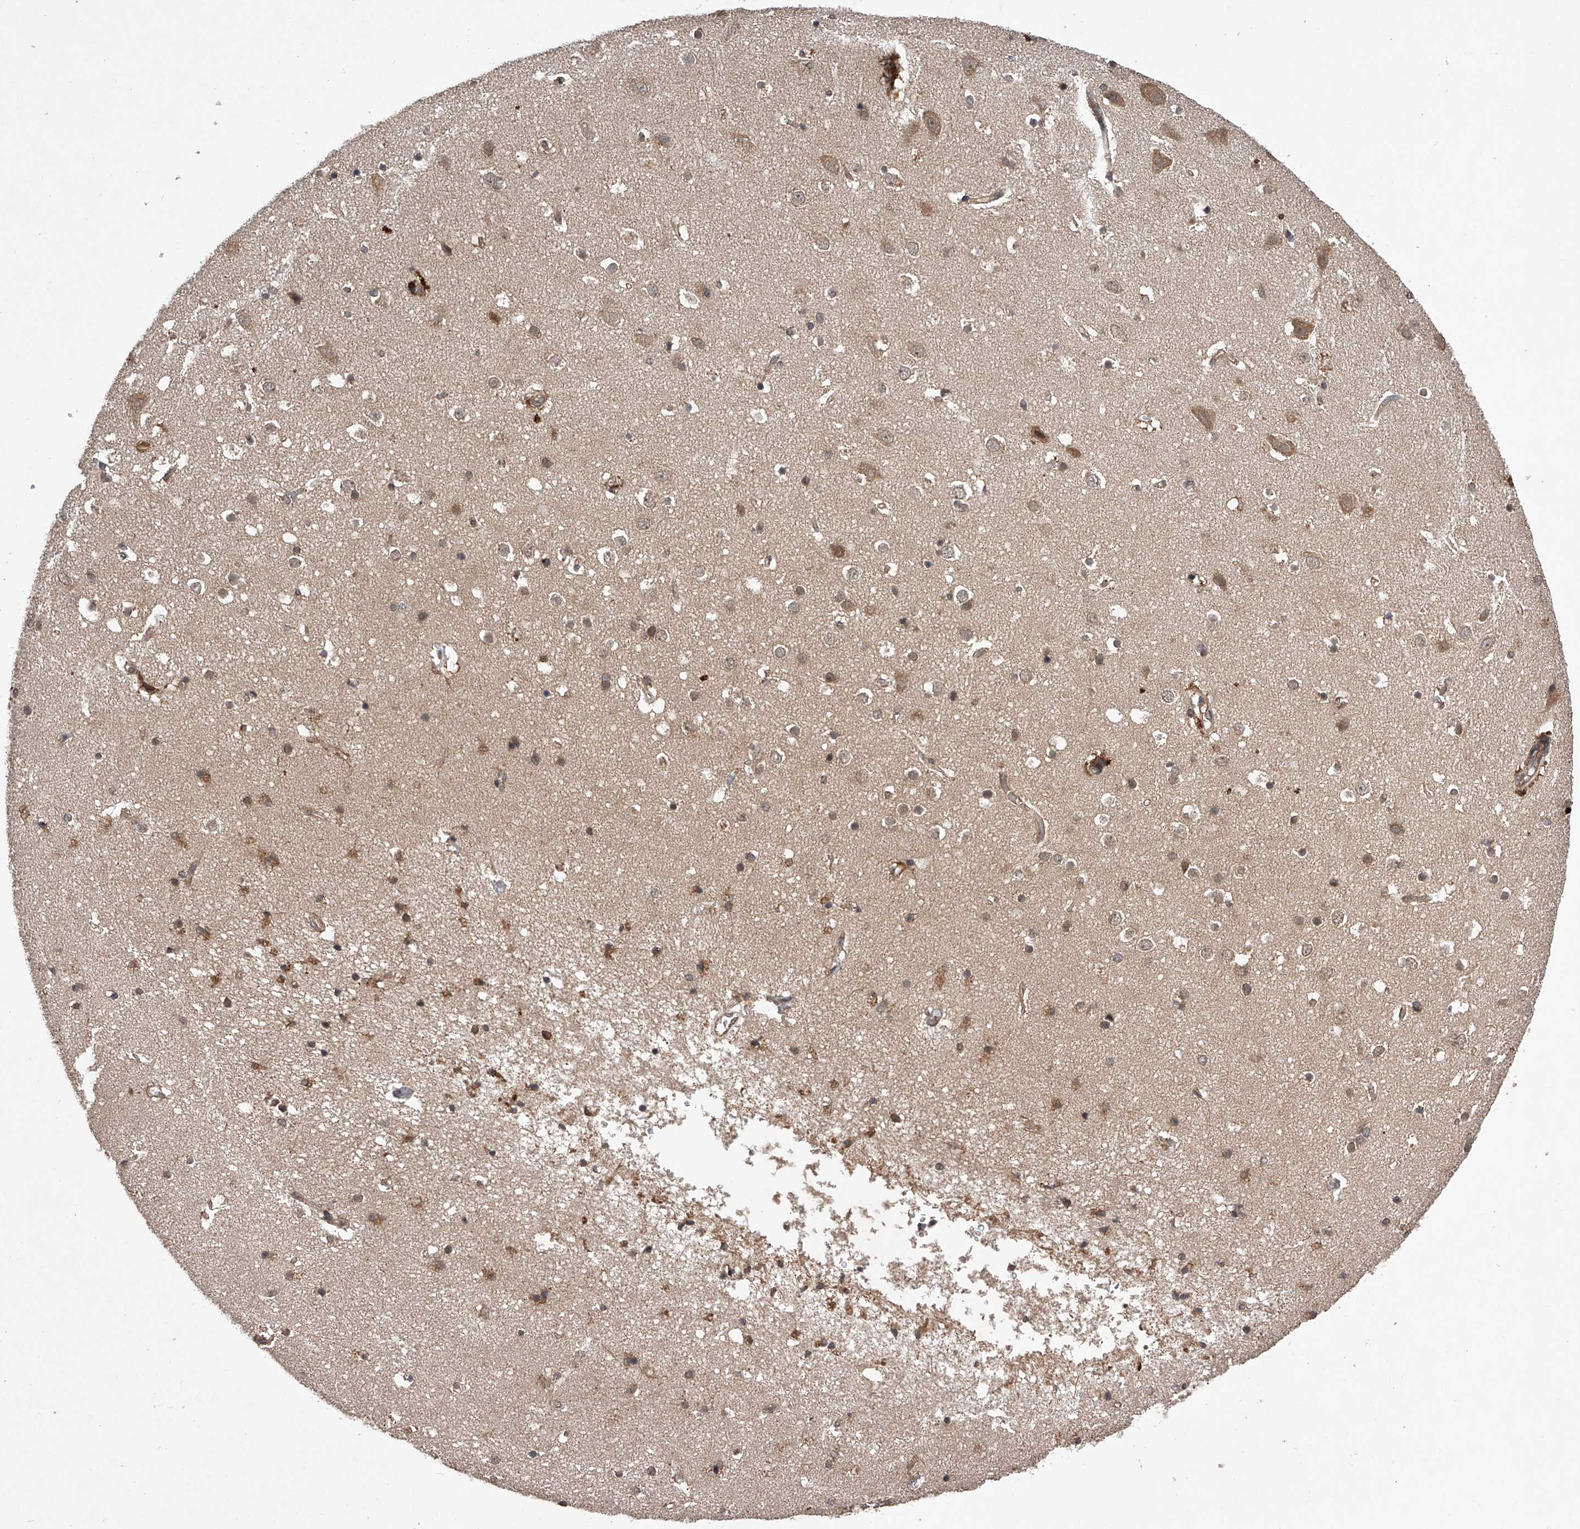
{"staining": {"intensity": "weak", "quantity": ">75%", "location": "cytoplasmic/membranous"}, "tissue": "cerebral cortex", "cell_type": "Endothelial cells", "image_type": "normal", "snomed": [{"axis": "morphology", "description": "Normal tissue, NOS"}, {"axis": "topography", "description": "Cerebral cortex"}], "caption": "Immunohistochemical staining of unremarkable cerebral cortex reveals weak cytoplasmic/membranous protein staining in about >75% of endothelial cells.", "gene": "MAP3K11", "patient": {"sex": "male", "age": 54}}